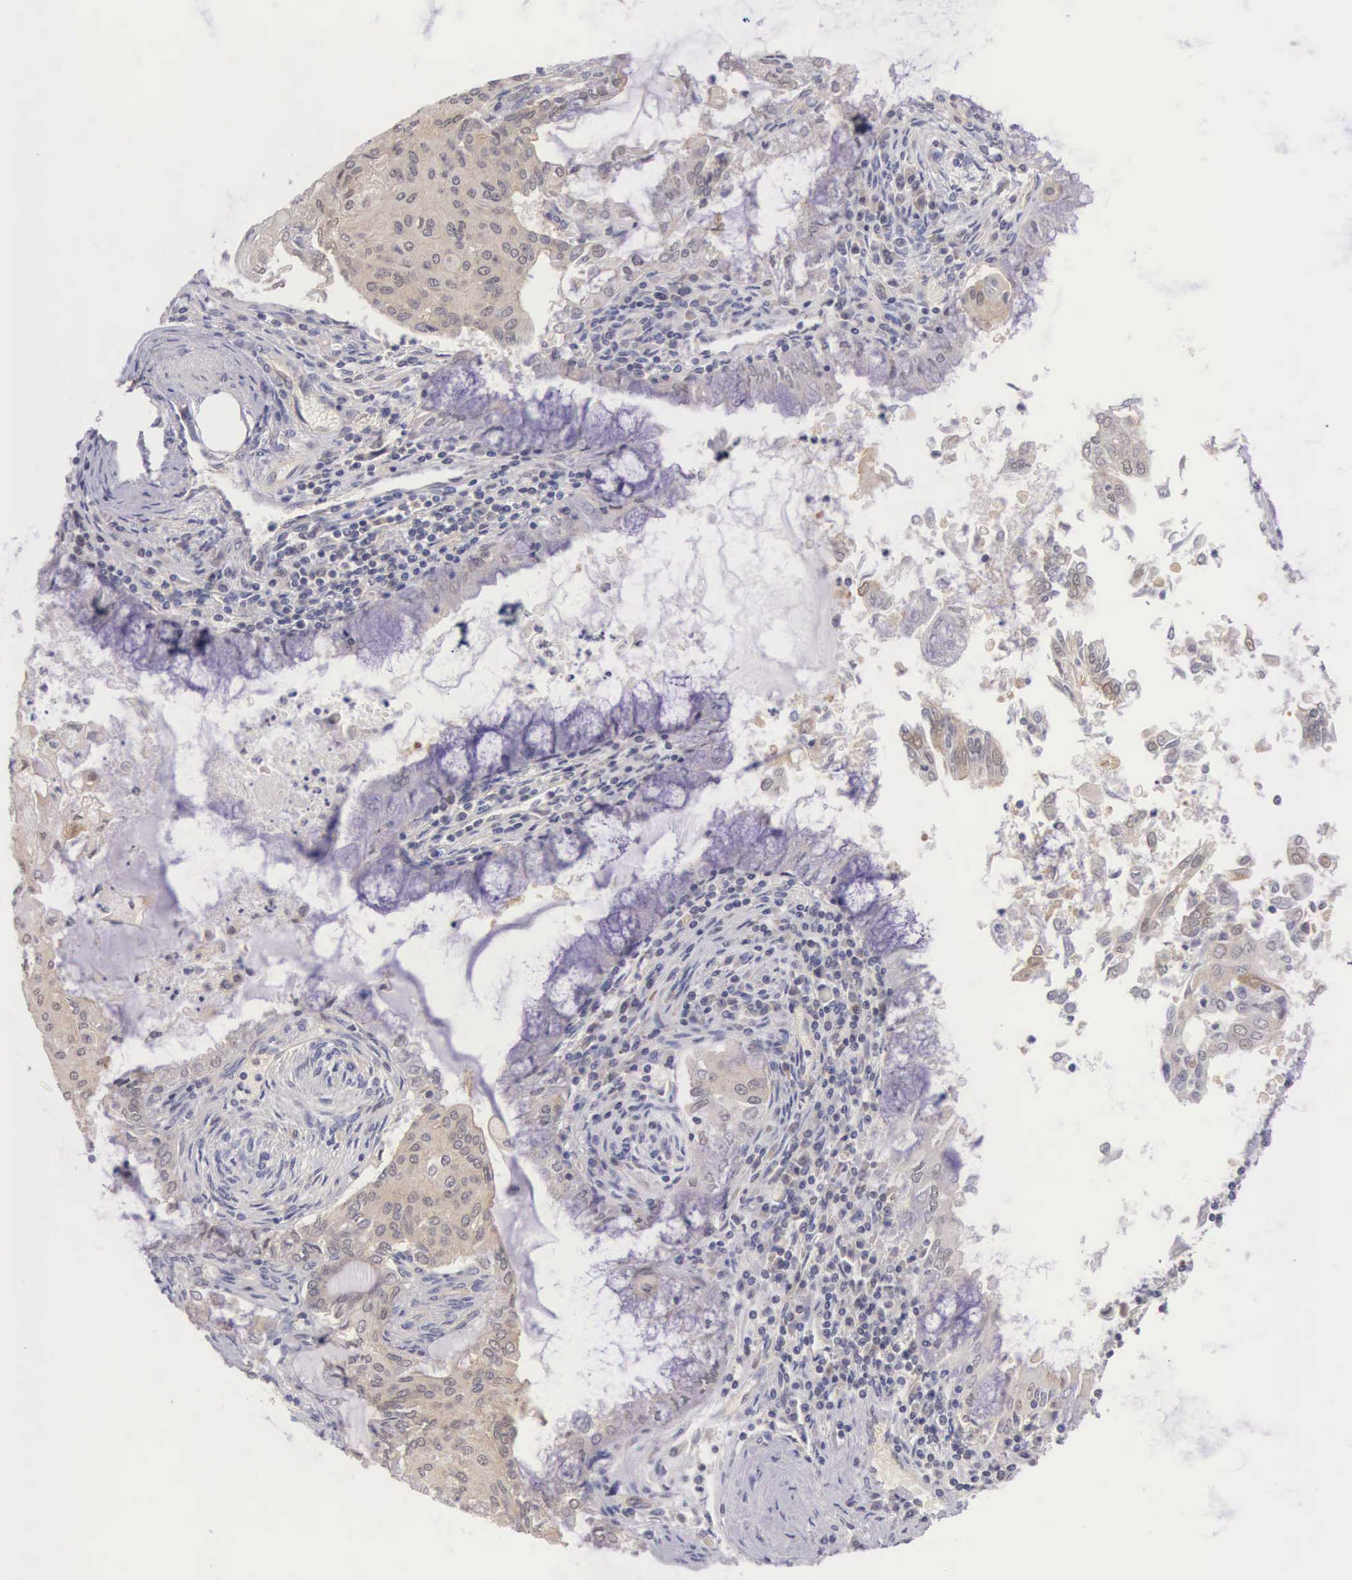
{"staining": {"intensity": "moderate", "quantity": "25%-75%", "location": "cytoplasmic/membranous"}, "tissue": "endometrial cancer", "cell_type": "Tumor cells", "image_type": "cancer", "snomed": [{"axis": "morphology", "description": "Adenocarcinoma, NOS"}, {"axis": "topography", "description": "Endometrium"}], "caption": "Immunohistochemistry (DAB) staining of adenocarcinoma (endometrial) demonstrates moderate cytoplasmic/membranous protein positivity in about 25%-75% of tumor cells.", "gene": "IGBP1", "patient": {"sex": "female", "age": 79}}